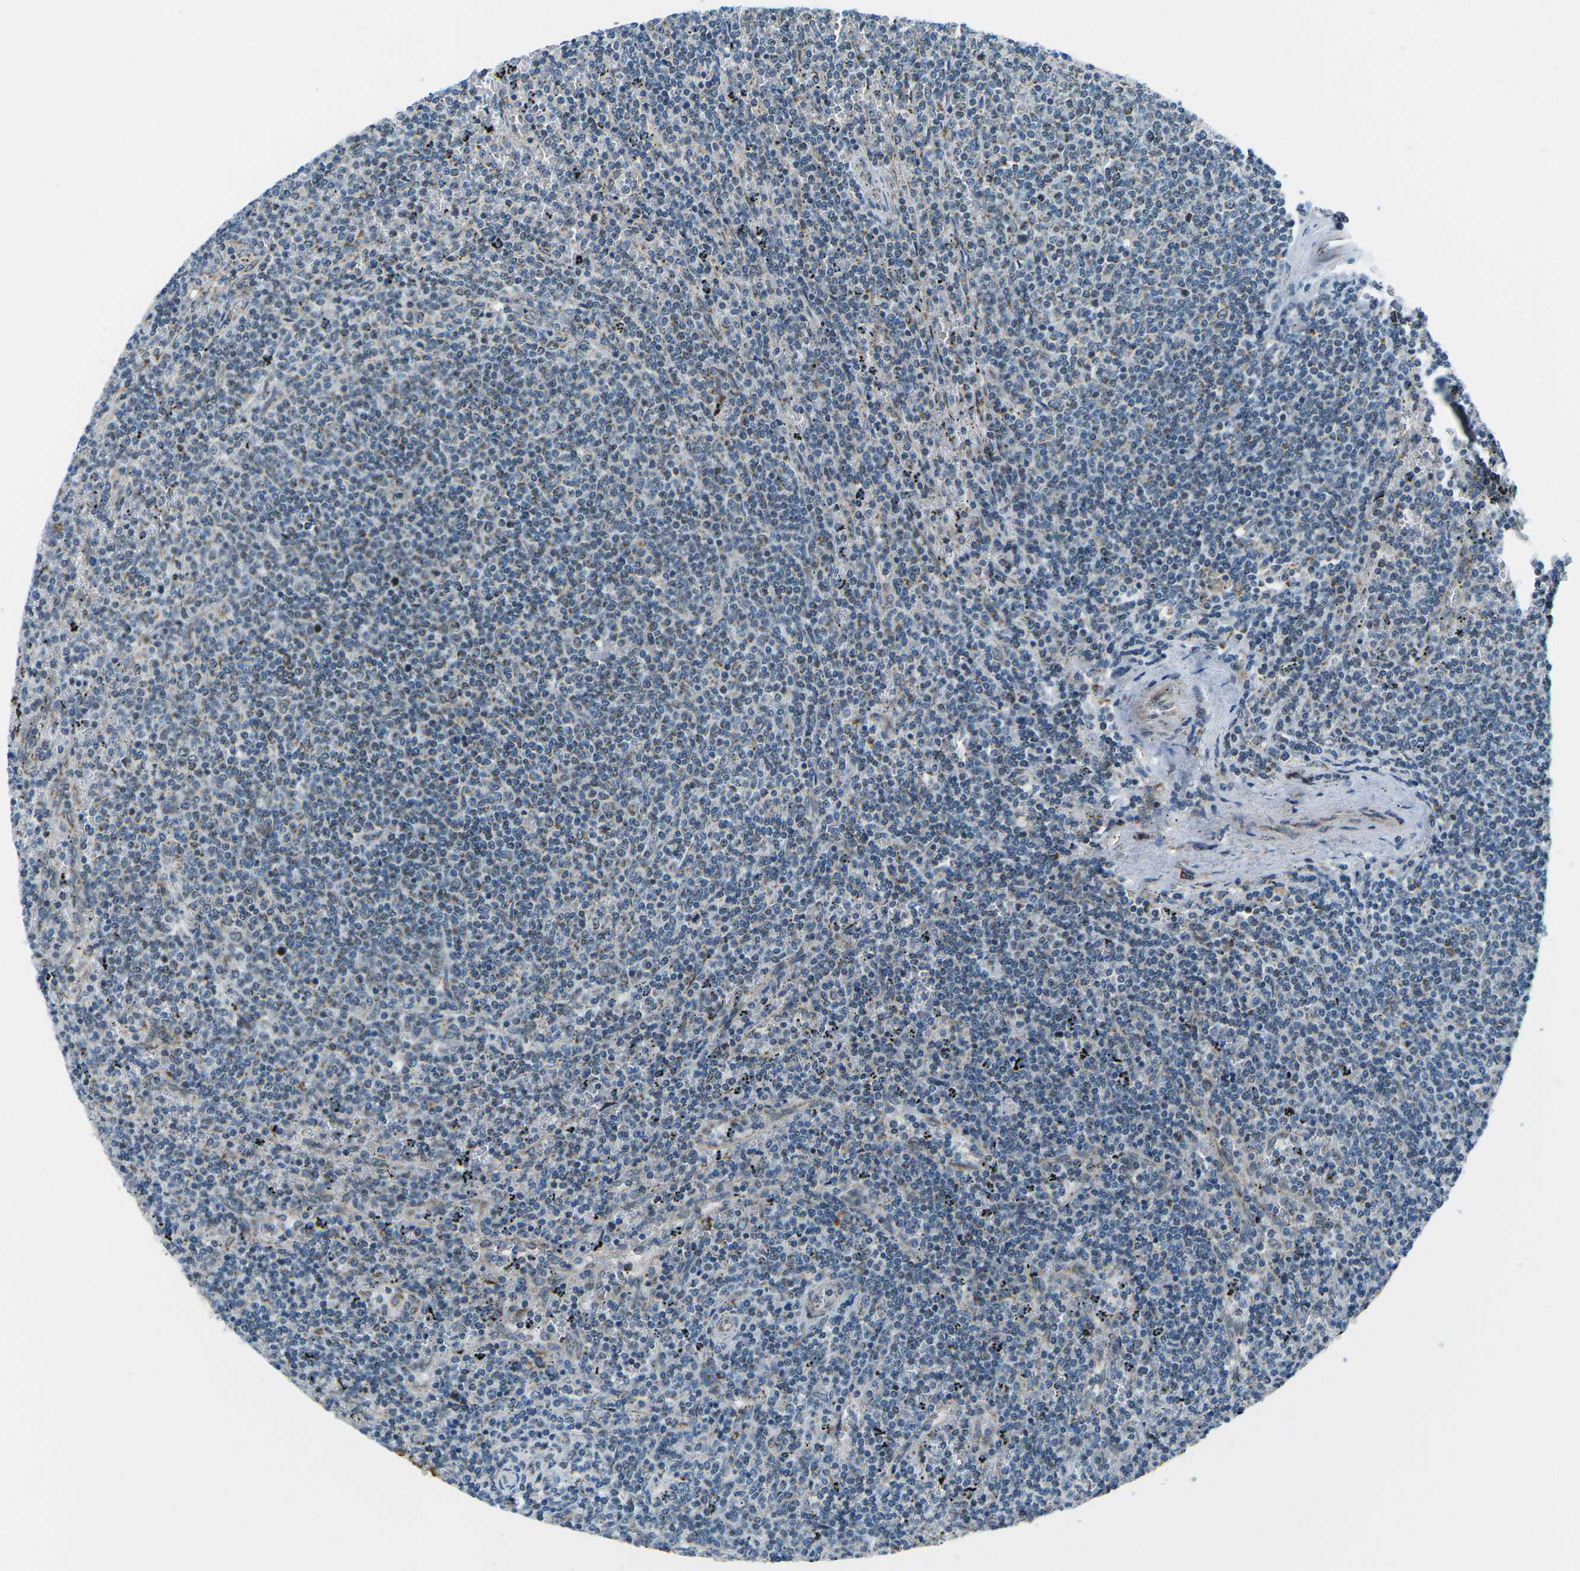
{"staining": {"intensity": "negative", "quantity": "none", "location": "none"}, "tissue": "lymphoma", "cell_type": "Tumor cells", "image_type": "cancer", "snomed": [{"axis": "morphology", "description": "Malignant lymphoma, non-Hodgkin's type, Low grade"}, {"axis": "topography", "description": "Spleen"}], "caption": "A photomicrograph of human low-grade malignant lymphoma, non-Hodgkin's type is negative for staining in tumor cells.", "gene": "RFESD", "patient": {"sex": "female", "age": 50}}